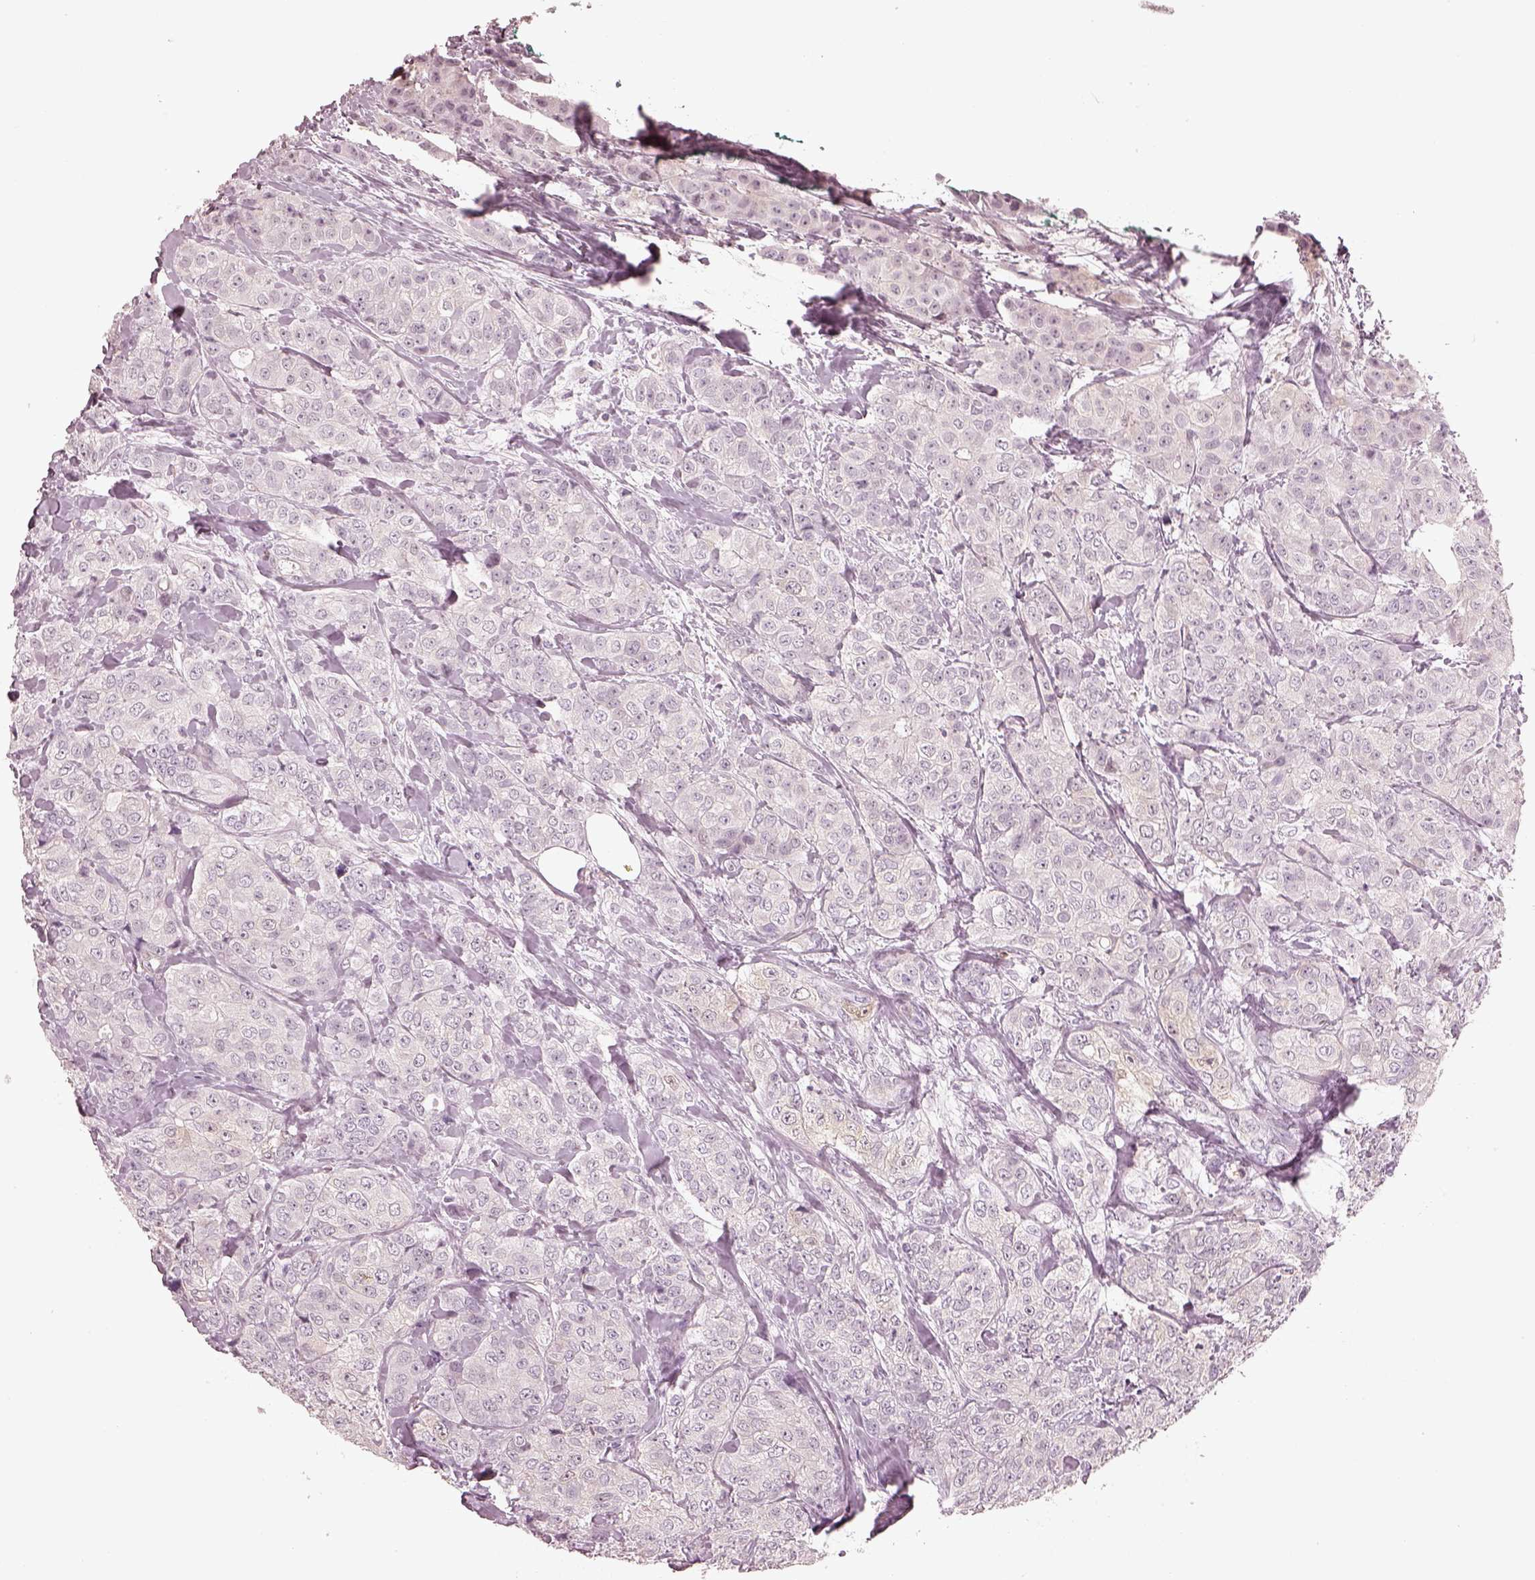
{"staining": {"intensity": "negative", "quantity": "none", "location": "none"}, "tissue": "breast cancer", "cell_type": "Tumor cells", "image_type": "cancer", "snomed": [{"axis": "morphology", "description": "Duct carcinoma"}, {"axis": "topography", "description": "Breast"}], "caption": "DAB (3,3'-diaminobenzidine) immunohistochemical staining of human breast cancer (invasive ductal carcinoma) displays no significant staining in tumor cells. (Stains: DAB immunohistochemistry (IHC) with hematoxylin counter stain, Microscopy: brightfield microscopy at high magnification).", "gene": "EGR4", "patient": {"sex": "female", "age": 43}}